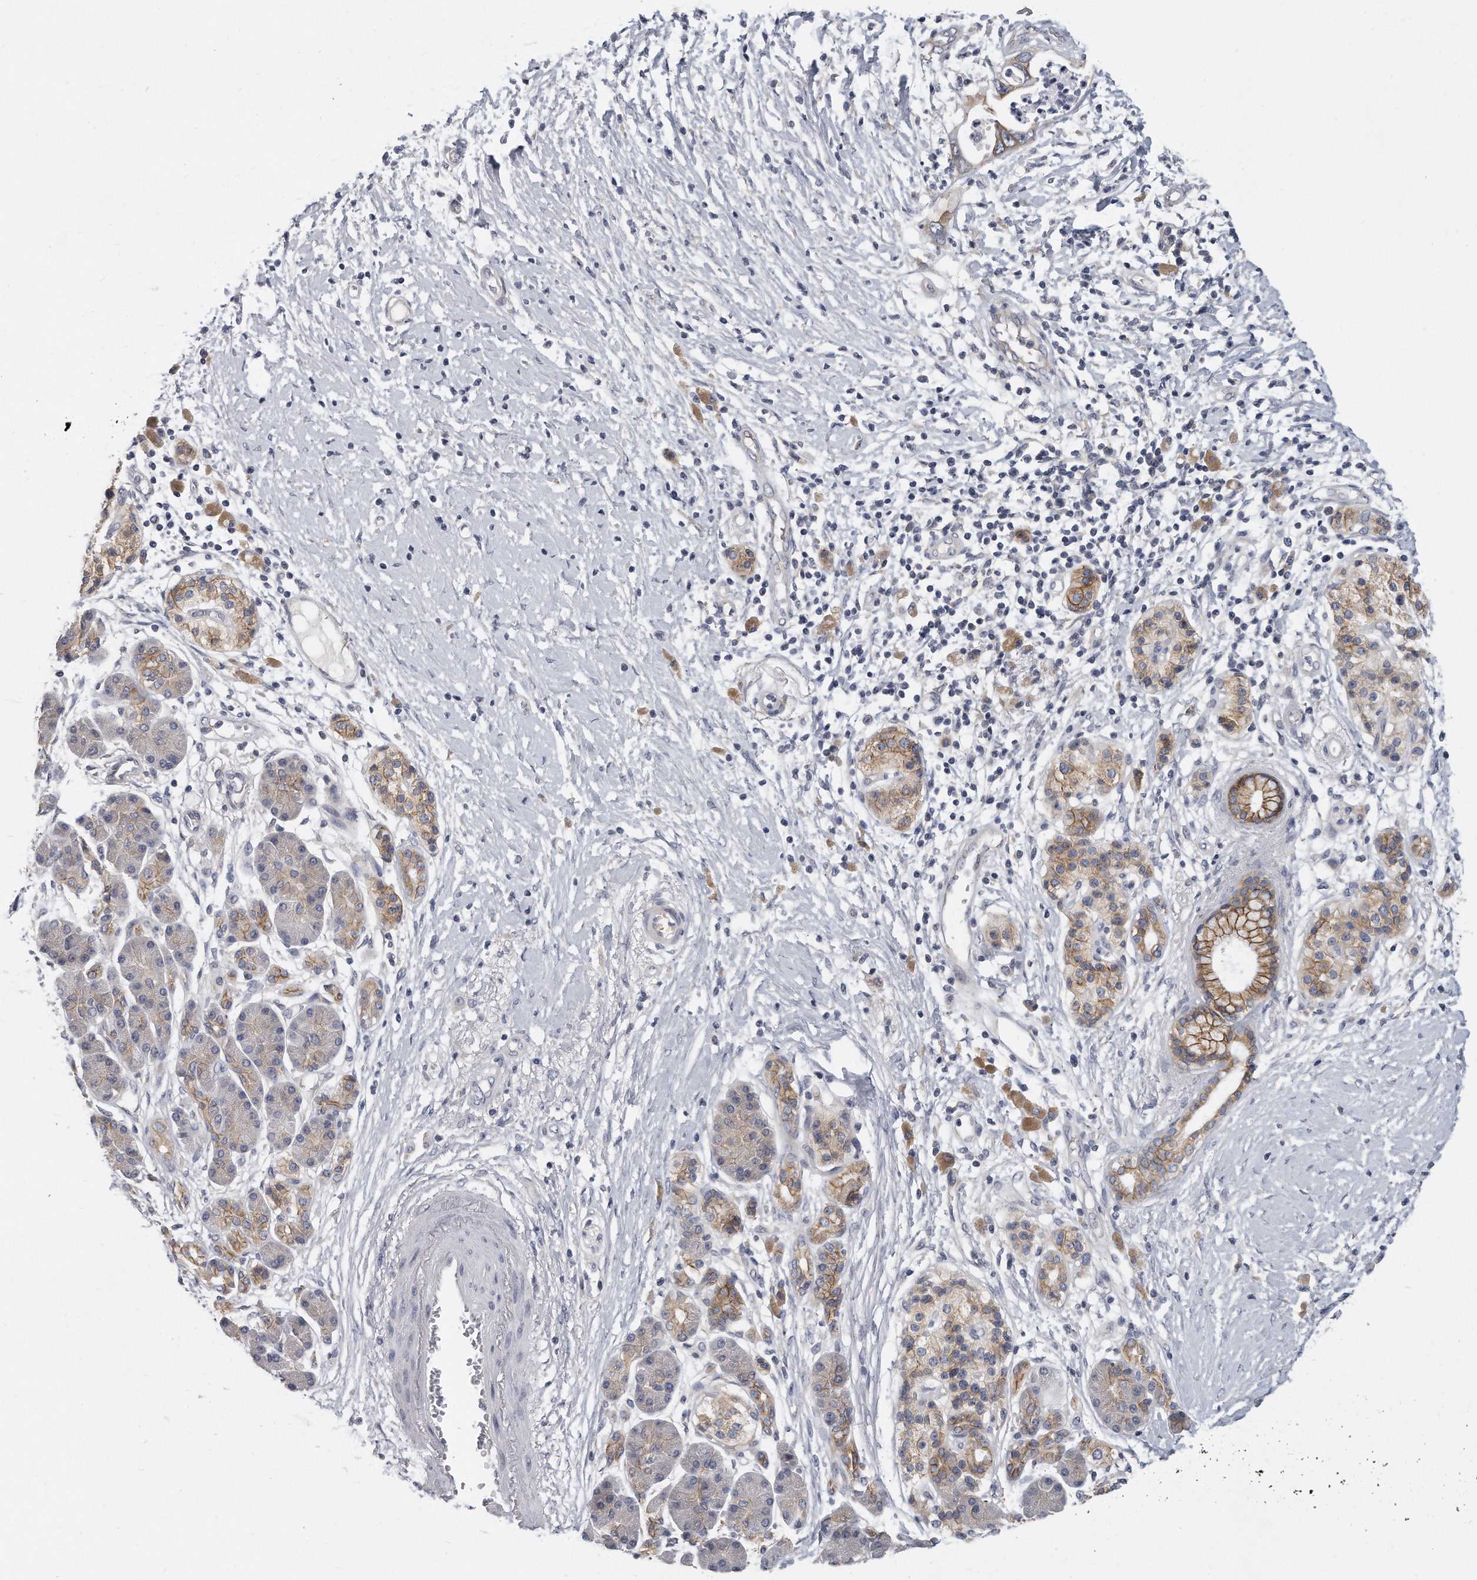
{"staining": {"intensity": "moderate", "quantity": ">75%", "location": "cytoplasmic/membranous"}, "tissue": "pancreatic cancer", "cell_type": "Tumor cells", "image_type": "cancer", "snomed": [{"axis": "morphology", "description": "Adenocarcinoma, NOS"}, {"axis": "topography", "description": "Pancreas"}], "caption": "Moderate cytoplasmic/membranous protein positivity is identified in approximately >75% of tumor cells in pancreatic cancer (adenocarcinoma). (Brightfield microscopy of DAB IHC at high magnification).", "gene": "PLEKHA6", "patient": {"sex": "male", "age": 66}}